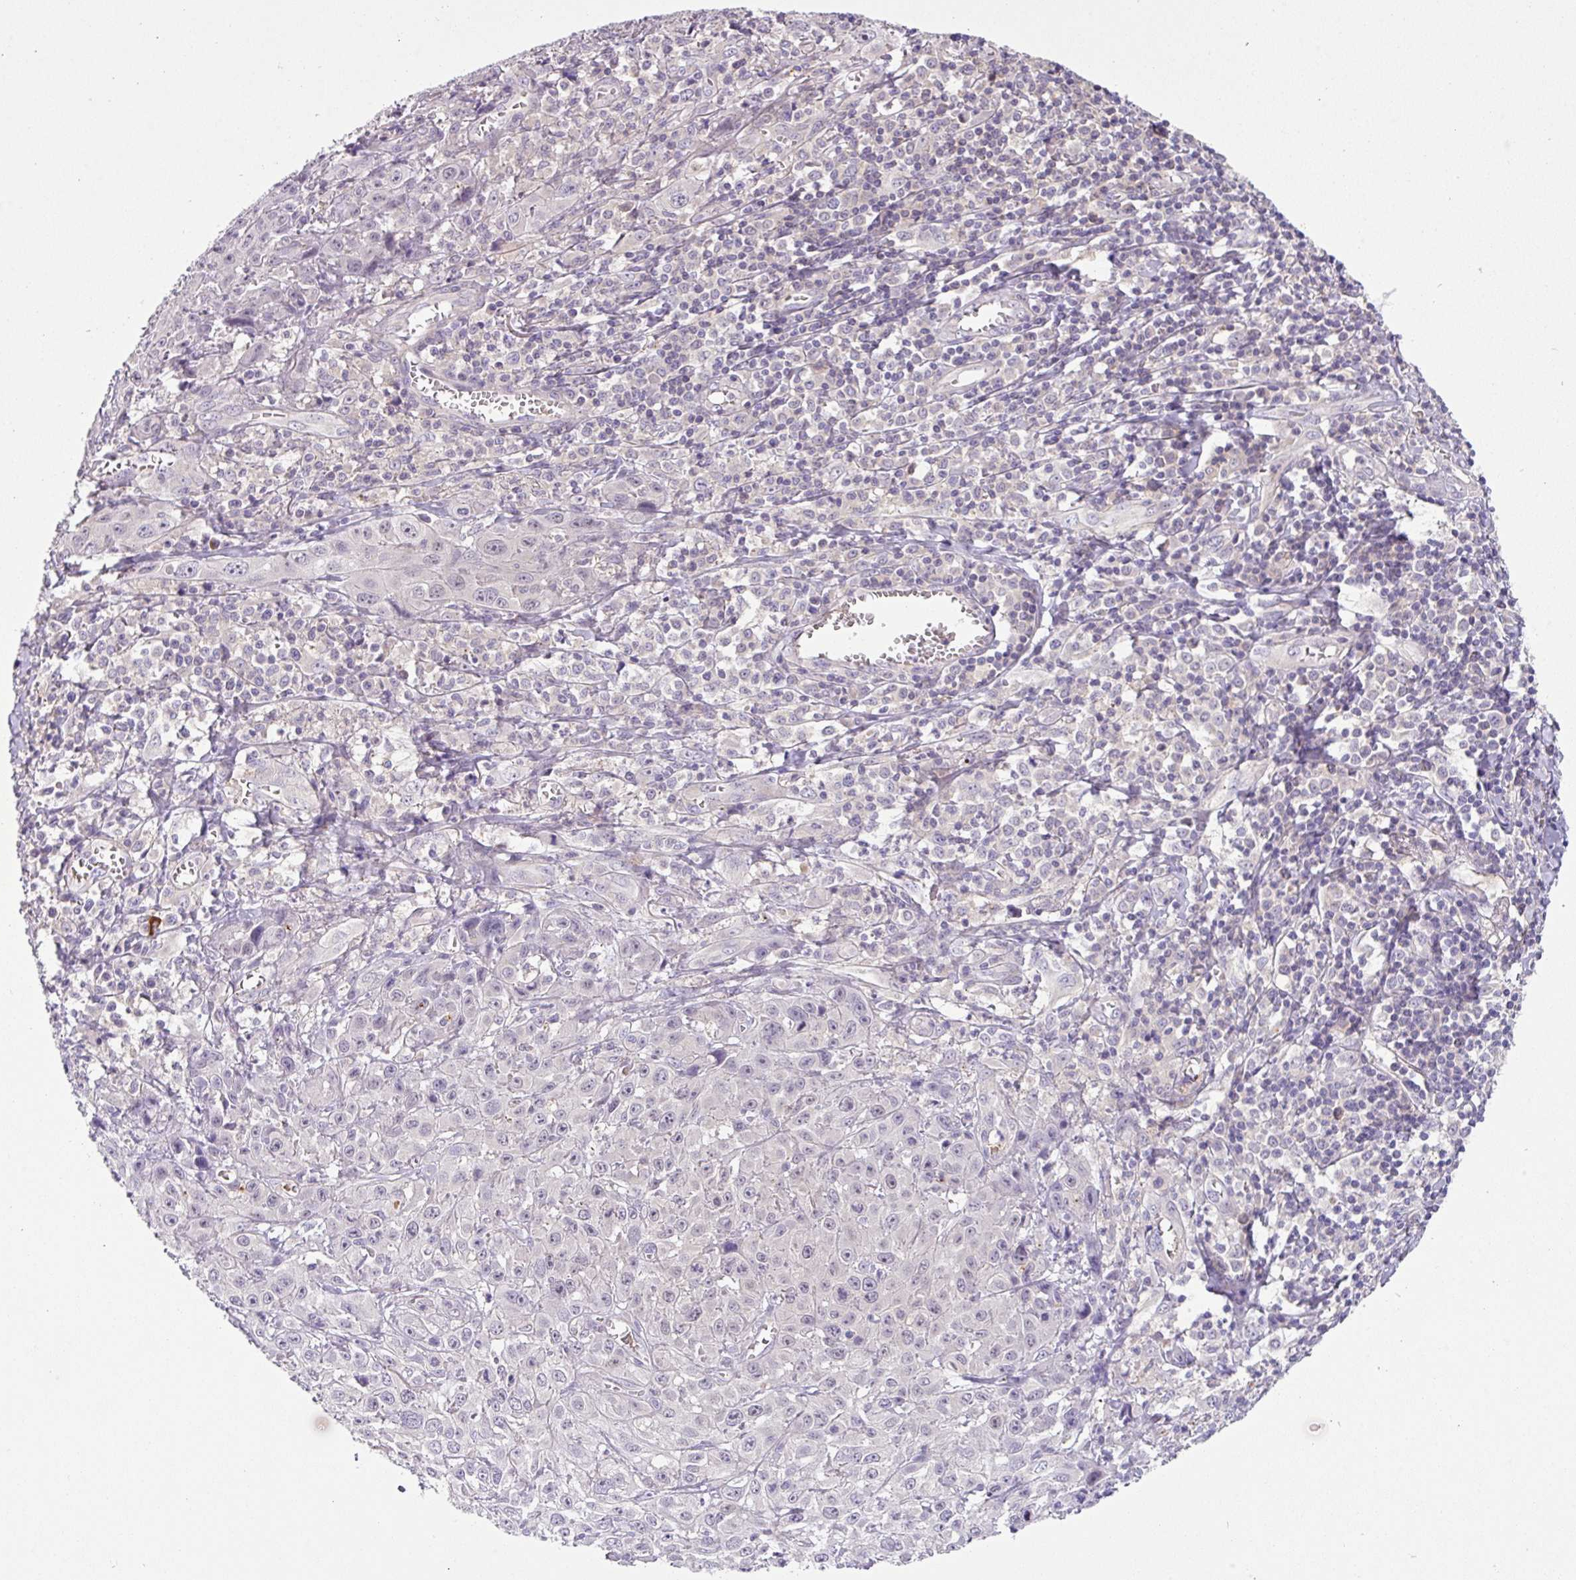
{"staining": {"intensity": "moderate", "quantity": "<25%", "location": "nuclear"}, "tissue": "skin cancer", "cell_type": "Tumor cells", "image_type": "cancer", "snomed": [{"axis": "morphology", "description": "Squamous cell carcinoma, NOS"}, {"axis": "topography", "description": "Skin"}, {"axis": "topography", "description": "Vulva"}], "caption": "Protein expression analysis of human squamous cell carcinoma (skin) reveals moderate nuclear staining in about <25% of tumor cells.", "gene": "HOXC13", "patient": {"sex": "female", "age": 71}}